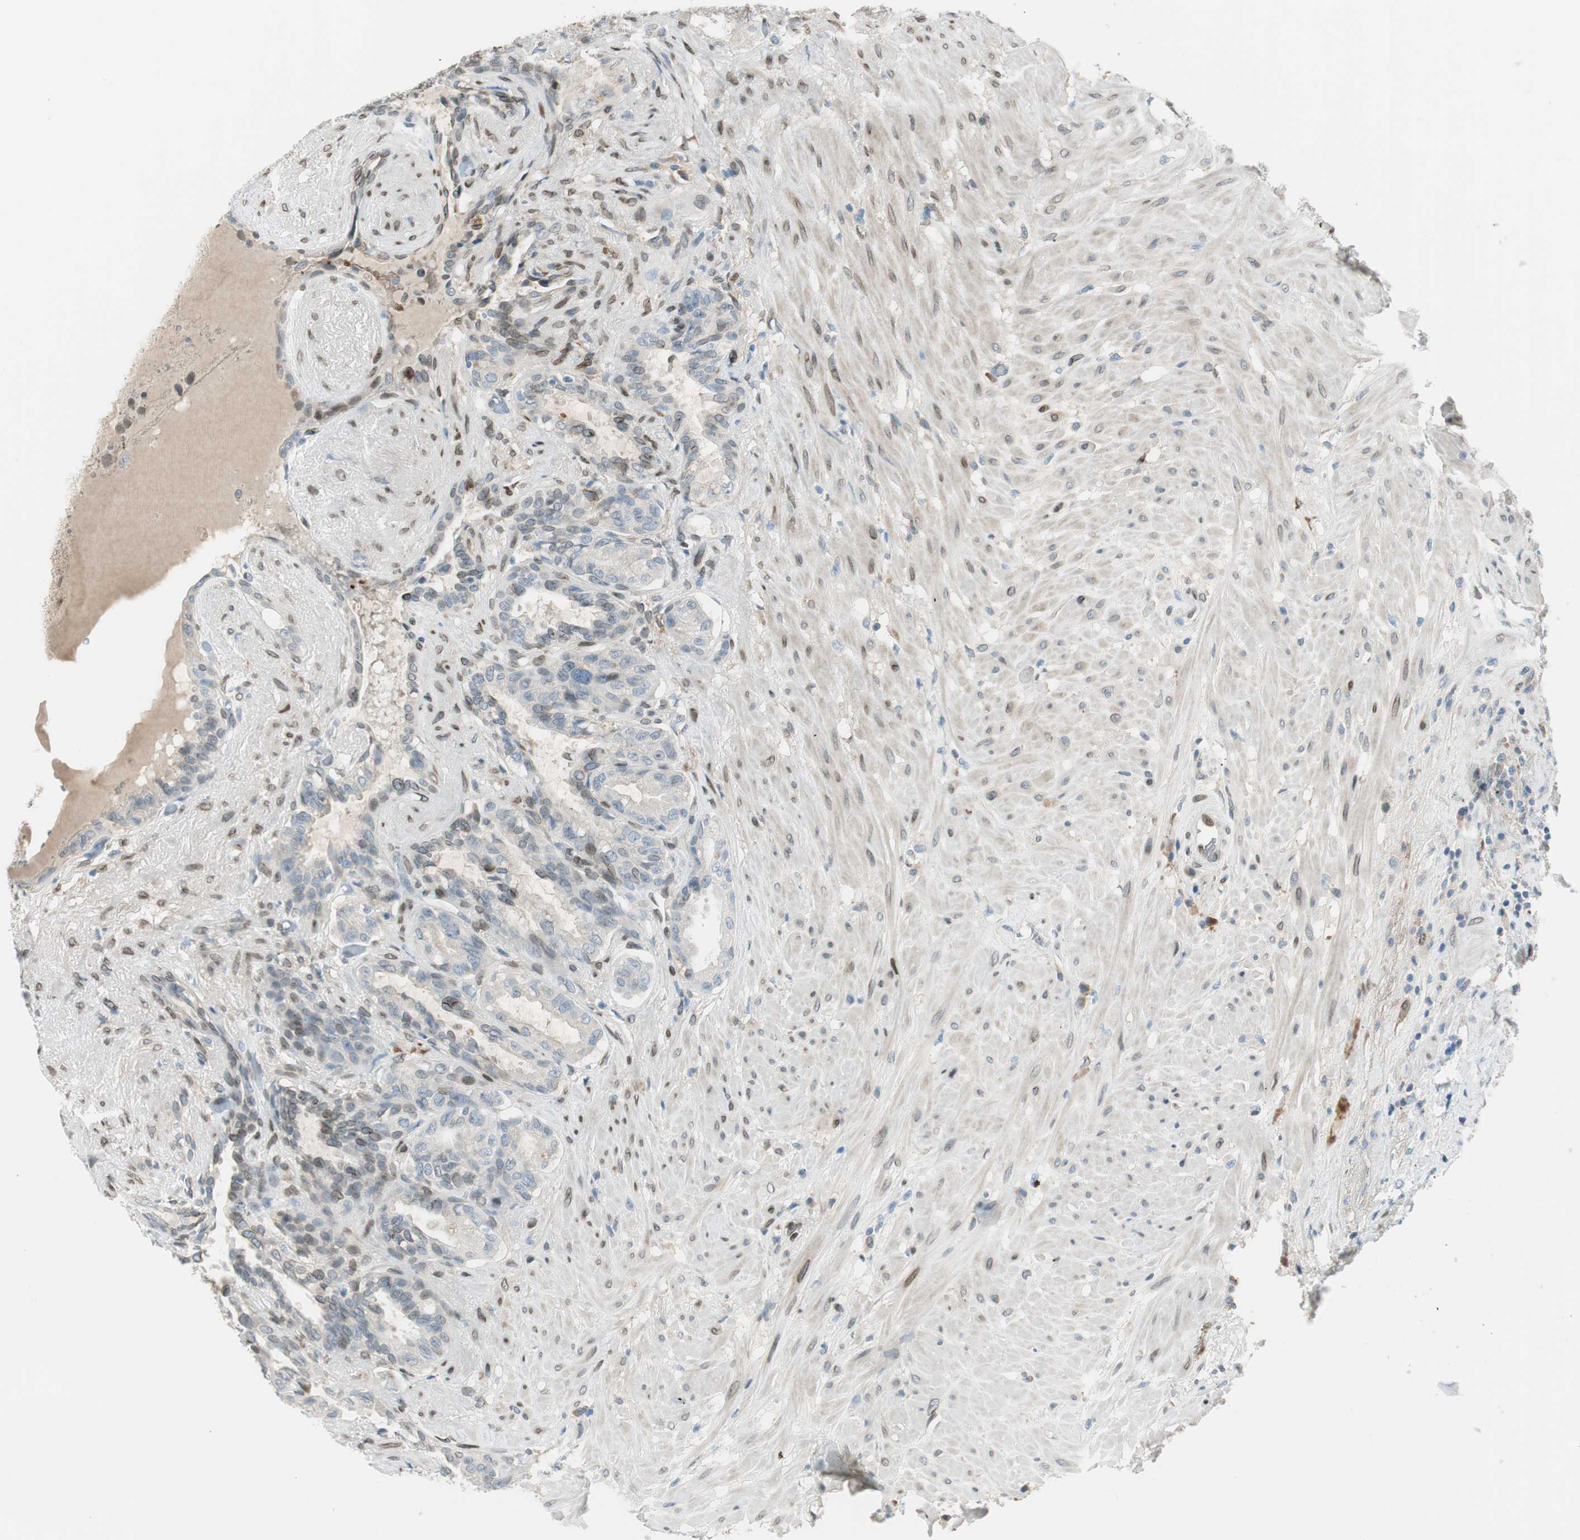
{"staining": {"intensity": "negative", "quantity": "none", "location": "none"}, "tissue": "seminal vesicle", "cell_type": "Glandular cells", "image_type": "normal", "snomed": [{"axis": "morphology", "description": "Normal tissue, NOS"}, {"axis": "topography", "description": "Seminal veicle"}], "caption": "DAB (3,3'-diaminobenzidine) immunohistochemical staining of unremarkable seminal vesicle reveals no significant positivity in glandular cells. (Immunohistochemistry, brightfield microscopy, high magnification).", "gene": "TMEM260", "patient": {"sex": "male", "age": 61}}